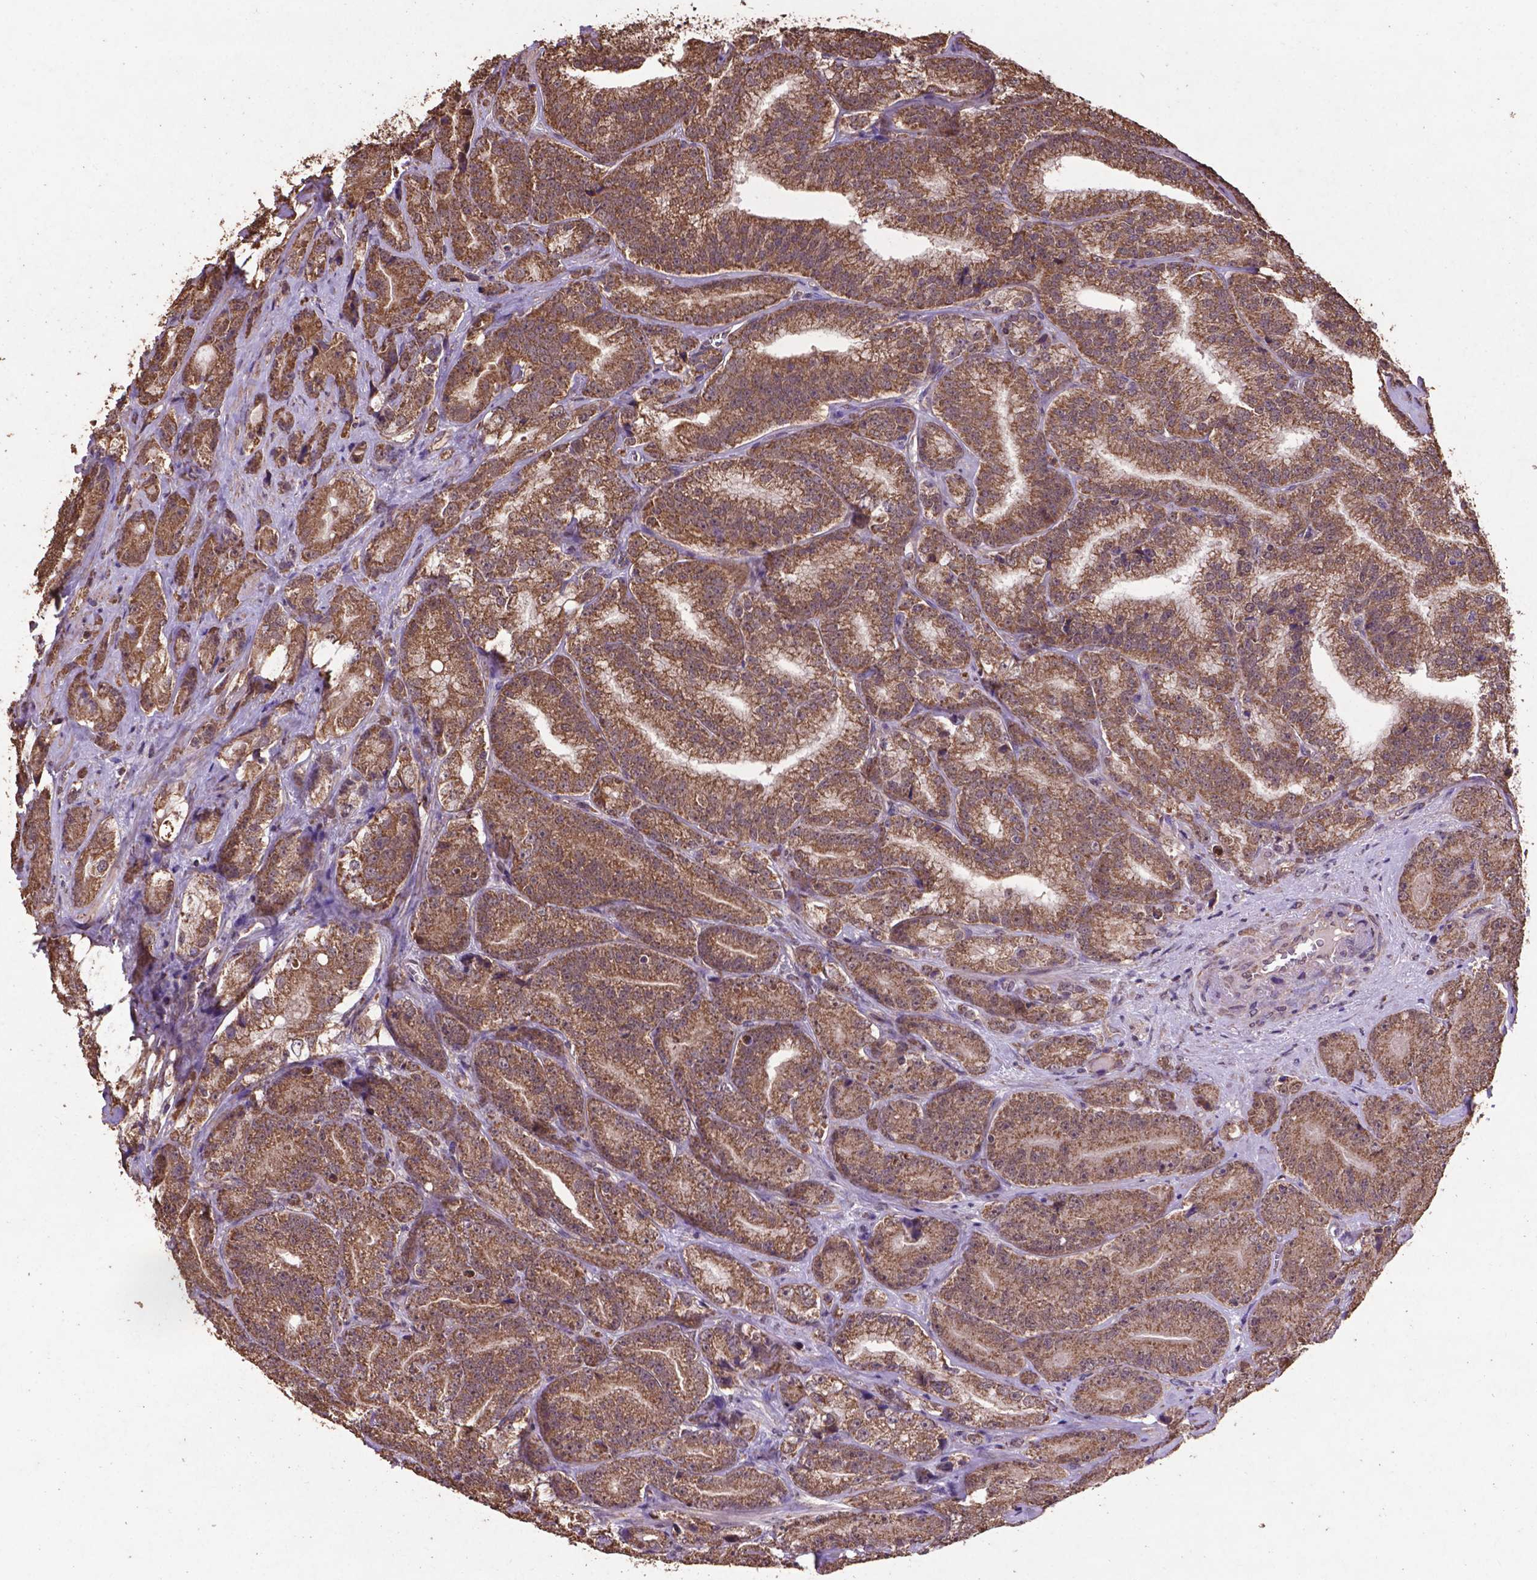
{"staining": {"intensity": "moderate", "quantity": ">75%", "location": "cytoplasmic/membranous"}, "tissue": "prostate cancer", "cell_type": "Tumor cells", "image_type": "cancer", "snomed": [{"axis": "morphology", "description": "Adenocarcinoma, NOS"}, {"axis": "topography", "description": "Prostate"}], "caption": "Human prostate adenocarcinoma stained with a protein marker displays moderate staining in tumor cells.", "gene": "DCAF1", "patient": {"sex": "male", "age": 63}}